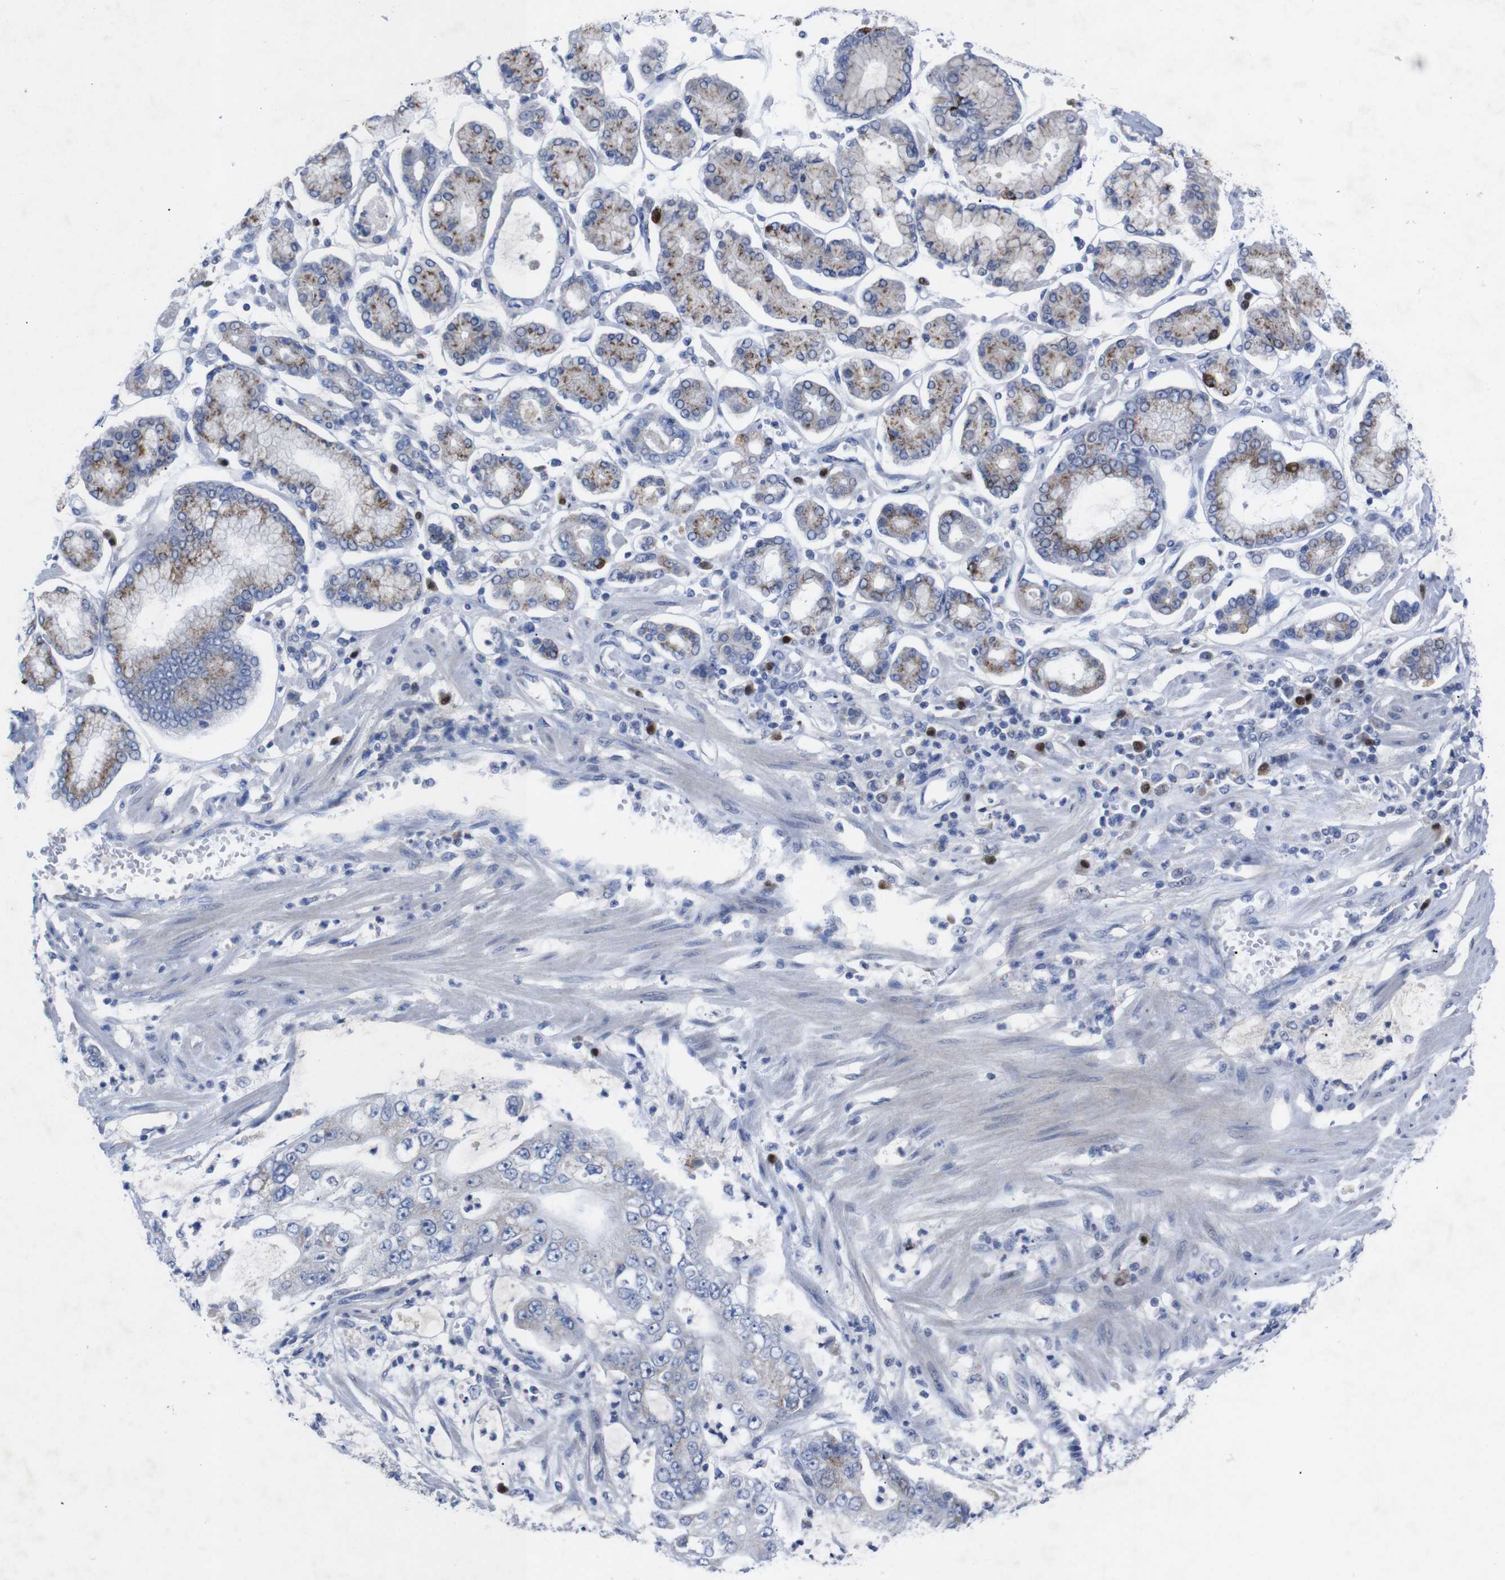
{"staining": {"intensity": "negative", "quantity": "none", "location": "none"}, "tissue": "stomach cancer", "cell_type": "Tumor cells", "image_type": "cancer", "snomed": [{"axis": "morphology", "description": "Adenocarcinoma, NOS"}, {"axis": "topography", "description": "Stomach"}], "caption": "An image of human stomach adenocarcinoma is negative for staining in tumor cells.", "gene": "IRF4", "patient": {"sex": "male", "age": 76}}